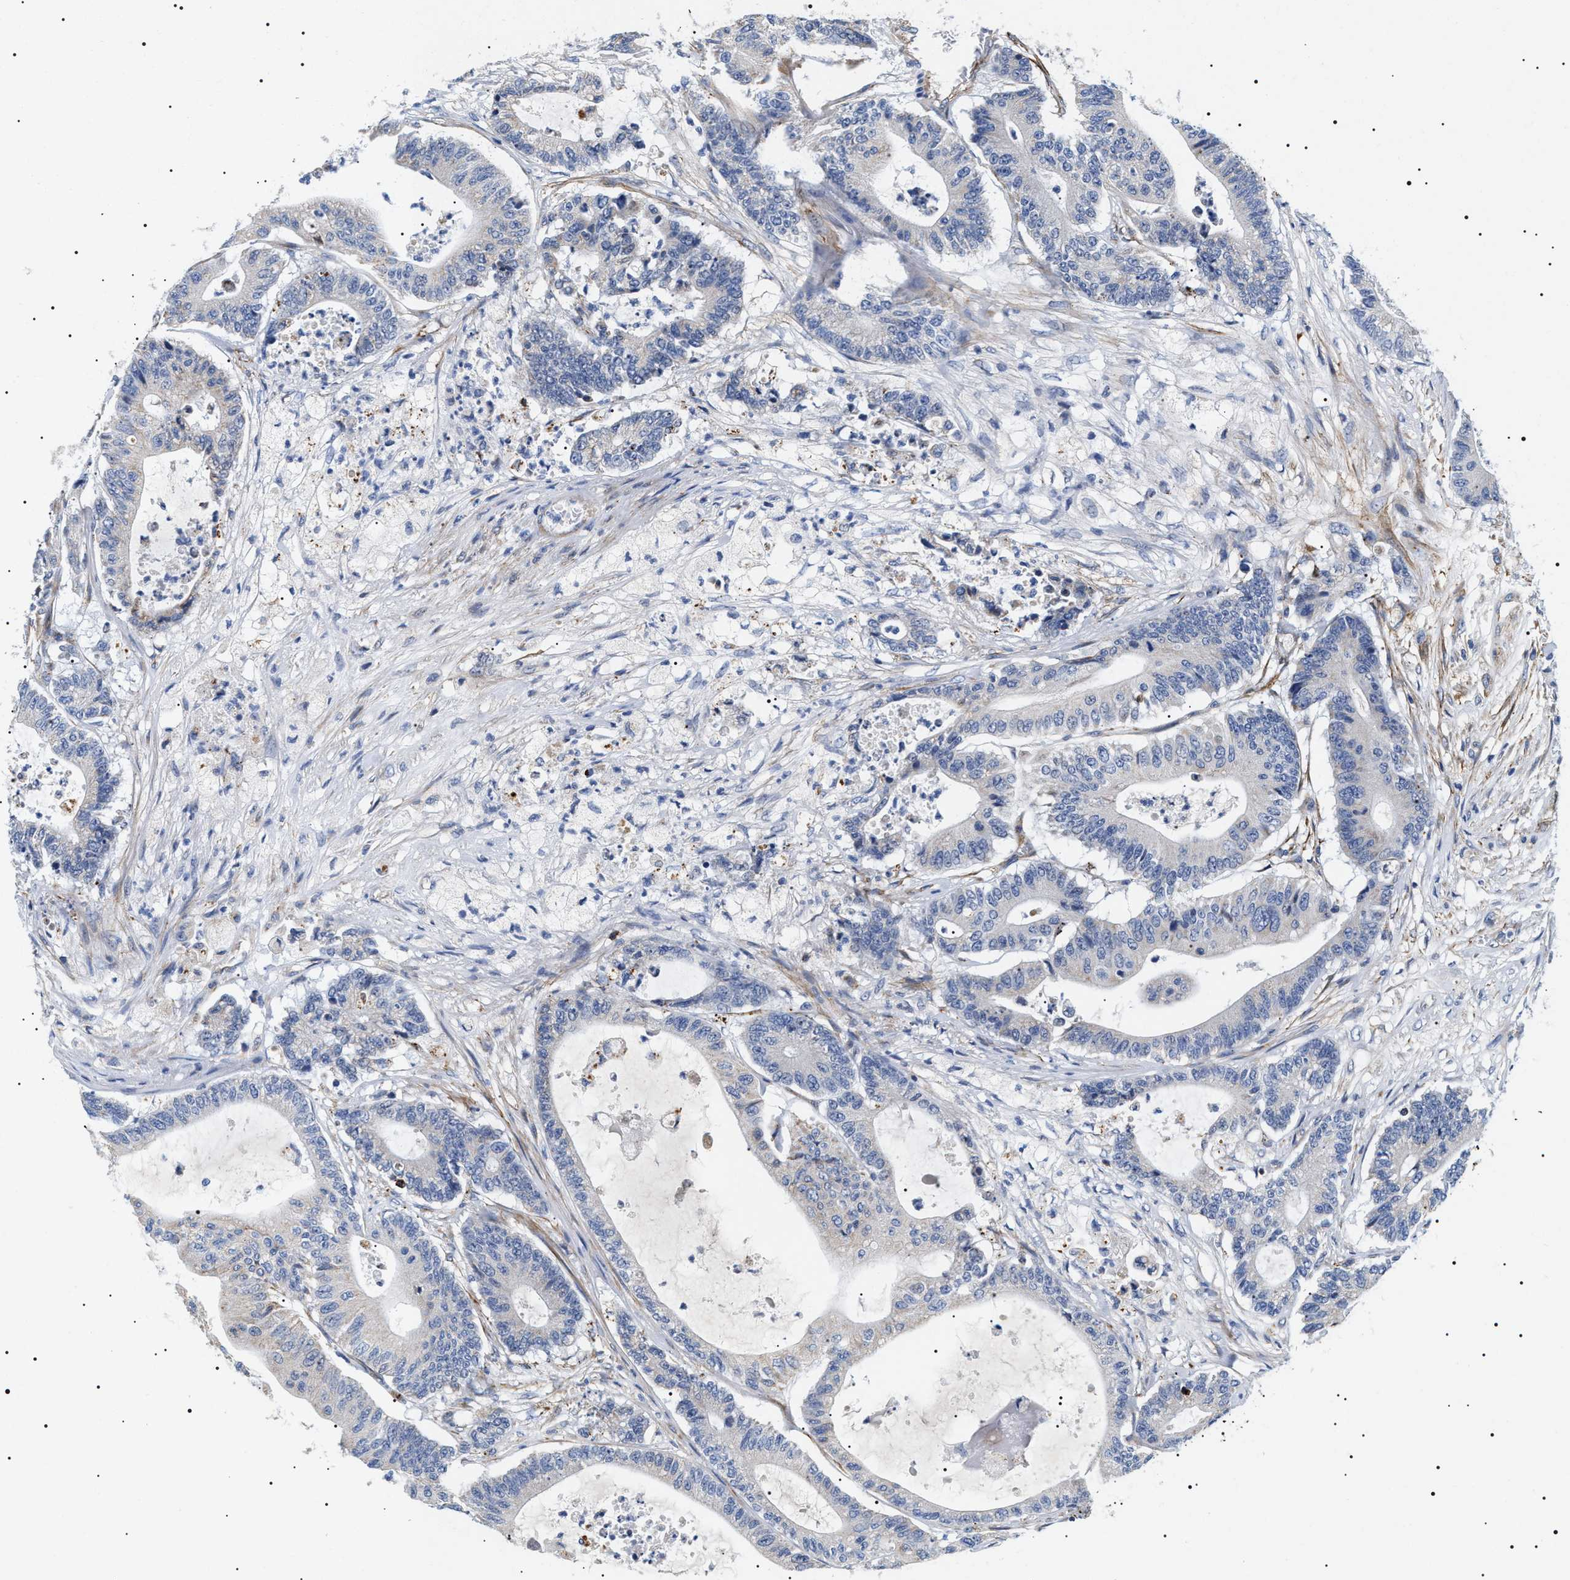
{"staining": {"intensity": "negative", "quantity": "none", "location": "none"}, "tissue": "colorectal cancer", "cell_type": "Tumor cells", "image_type": "cancer", "snomed": [{"axis": "morphology", "description": "Adenocarcinoma, NOS"}, {"axis": "topography", "description": "Colon"}], "caption": "Protein analysis of adenocarcinoma (colorectal) demonstrates no significant staining in tumor cells.", "gene": "TMEM222", "patient": {"sex": "female", "age": 84}}